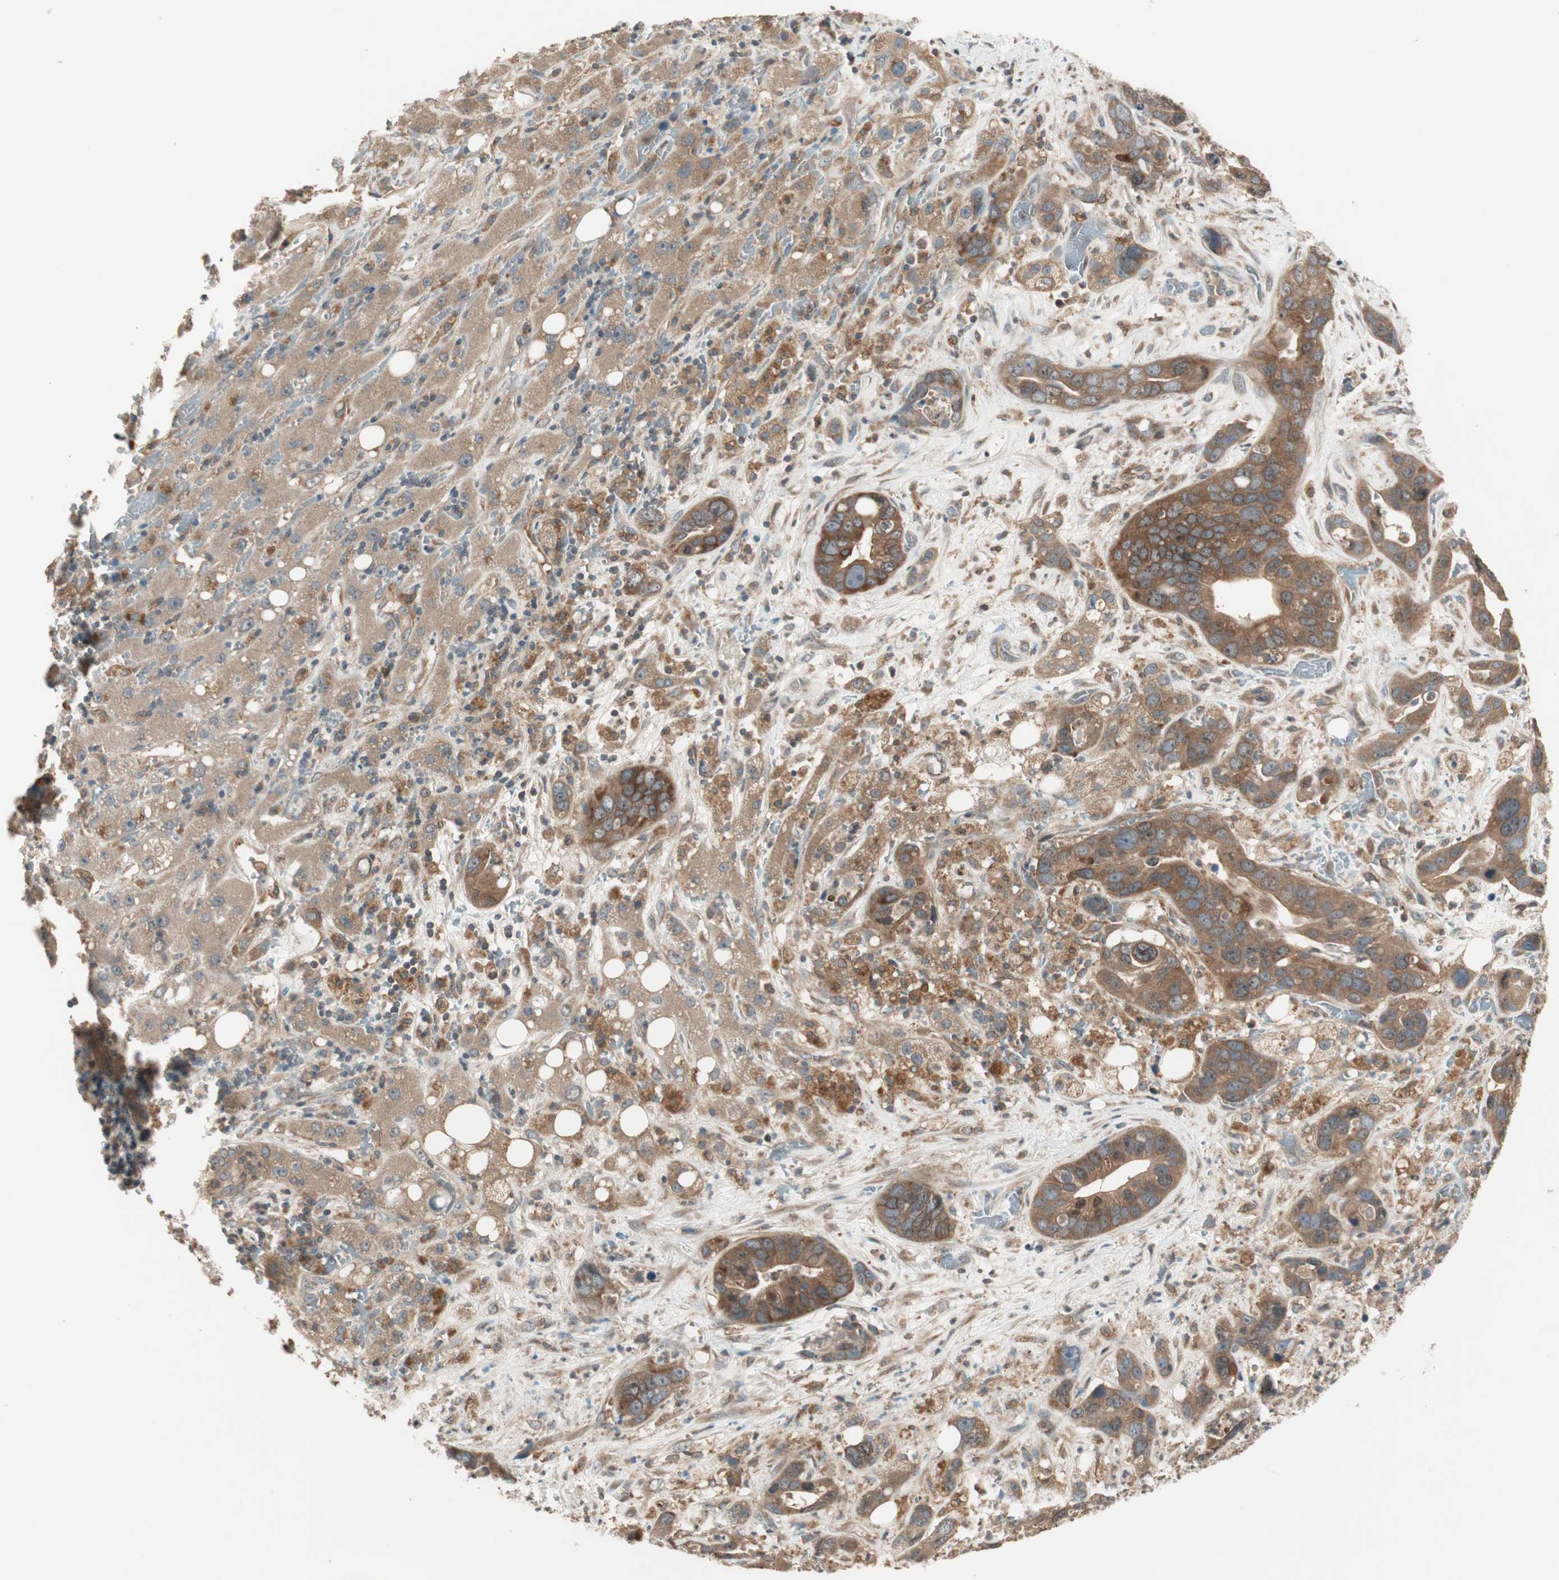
{"staining": {"intensity": "moderate", "quantity": ">75%", "location": "cytoplasmic/membranous"}, "tissue": "liver cancer", "cell_type": "Tumor cells", "image_type": "cancer", "snomed": [{"axis": "morphology", "description": "Cholangiocarcinoma"}, {"axis": "topography", "description": "Liver"}], "caption": "Human liver cancer stained with a brown dye displays moderate cytoplasmic/membranous positive staining in approximately >75% of tumor cells.", "gene": "ATP6AP2", "patient": {"sex": "female", "age": 65}}